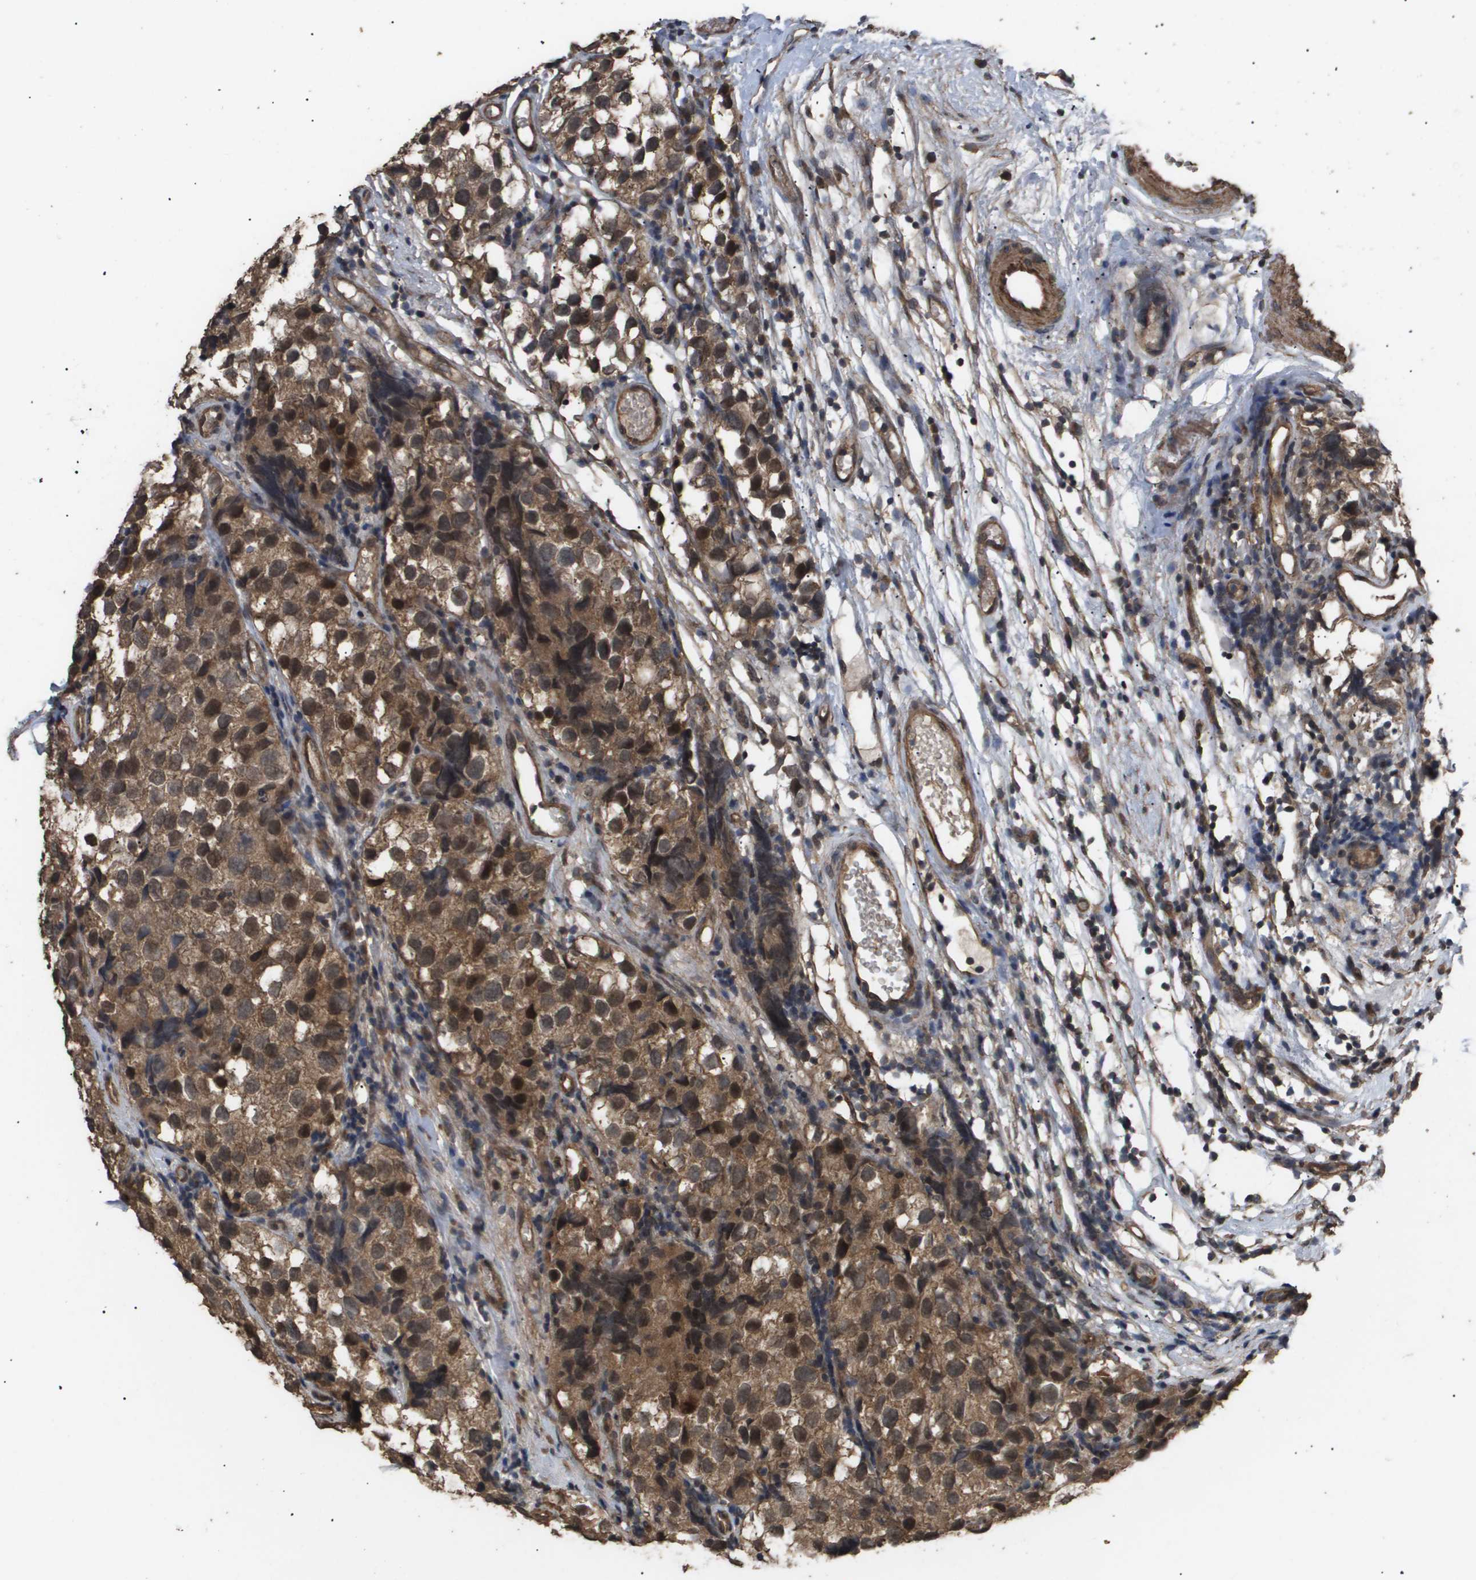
{"staining": {"intensity": "moderate", "quantity": ">75%", "location": "cytoplasmic/membranous,nuclear"}, "tissue": "testis cancer", "cell_type": "Tumor cells", "image_type": "cancer", "snomed": [{"axis": "morphology", "description": "Seminoma, NOS"}, {"axis": "topography", "description": "Testis"}], "caption": "Immunohistochemistry (IHC) (DAB (3,3'-diaminobenzidine)) staining of human seminoma (testis) displays moderate cytoplasmic/membranous and nuclear protein expression in about >75% of tumor cells. (IHC, brightfield microscopy, high magnification).", "gene": "CUL5", "patient": {"sex": "male", "age": 39}}